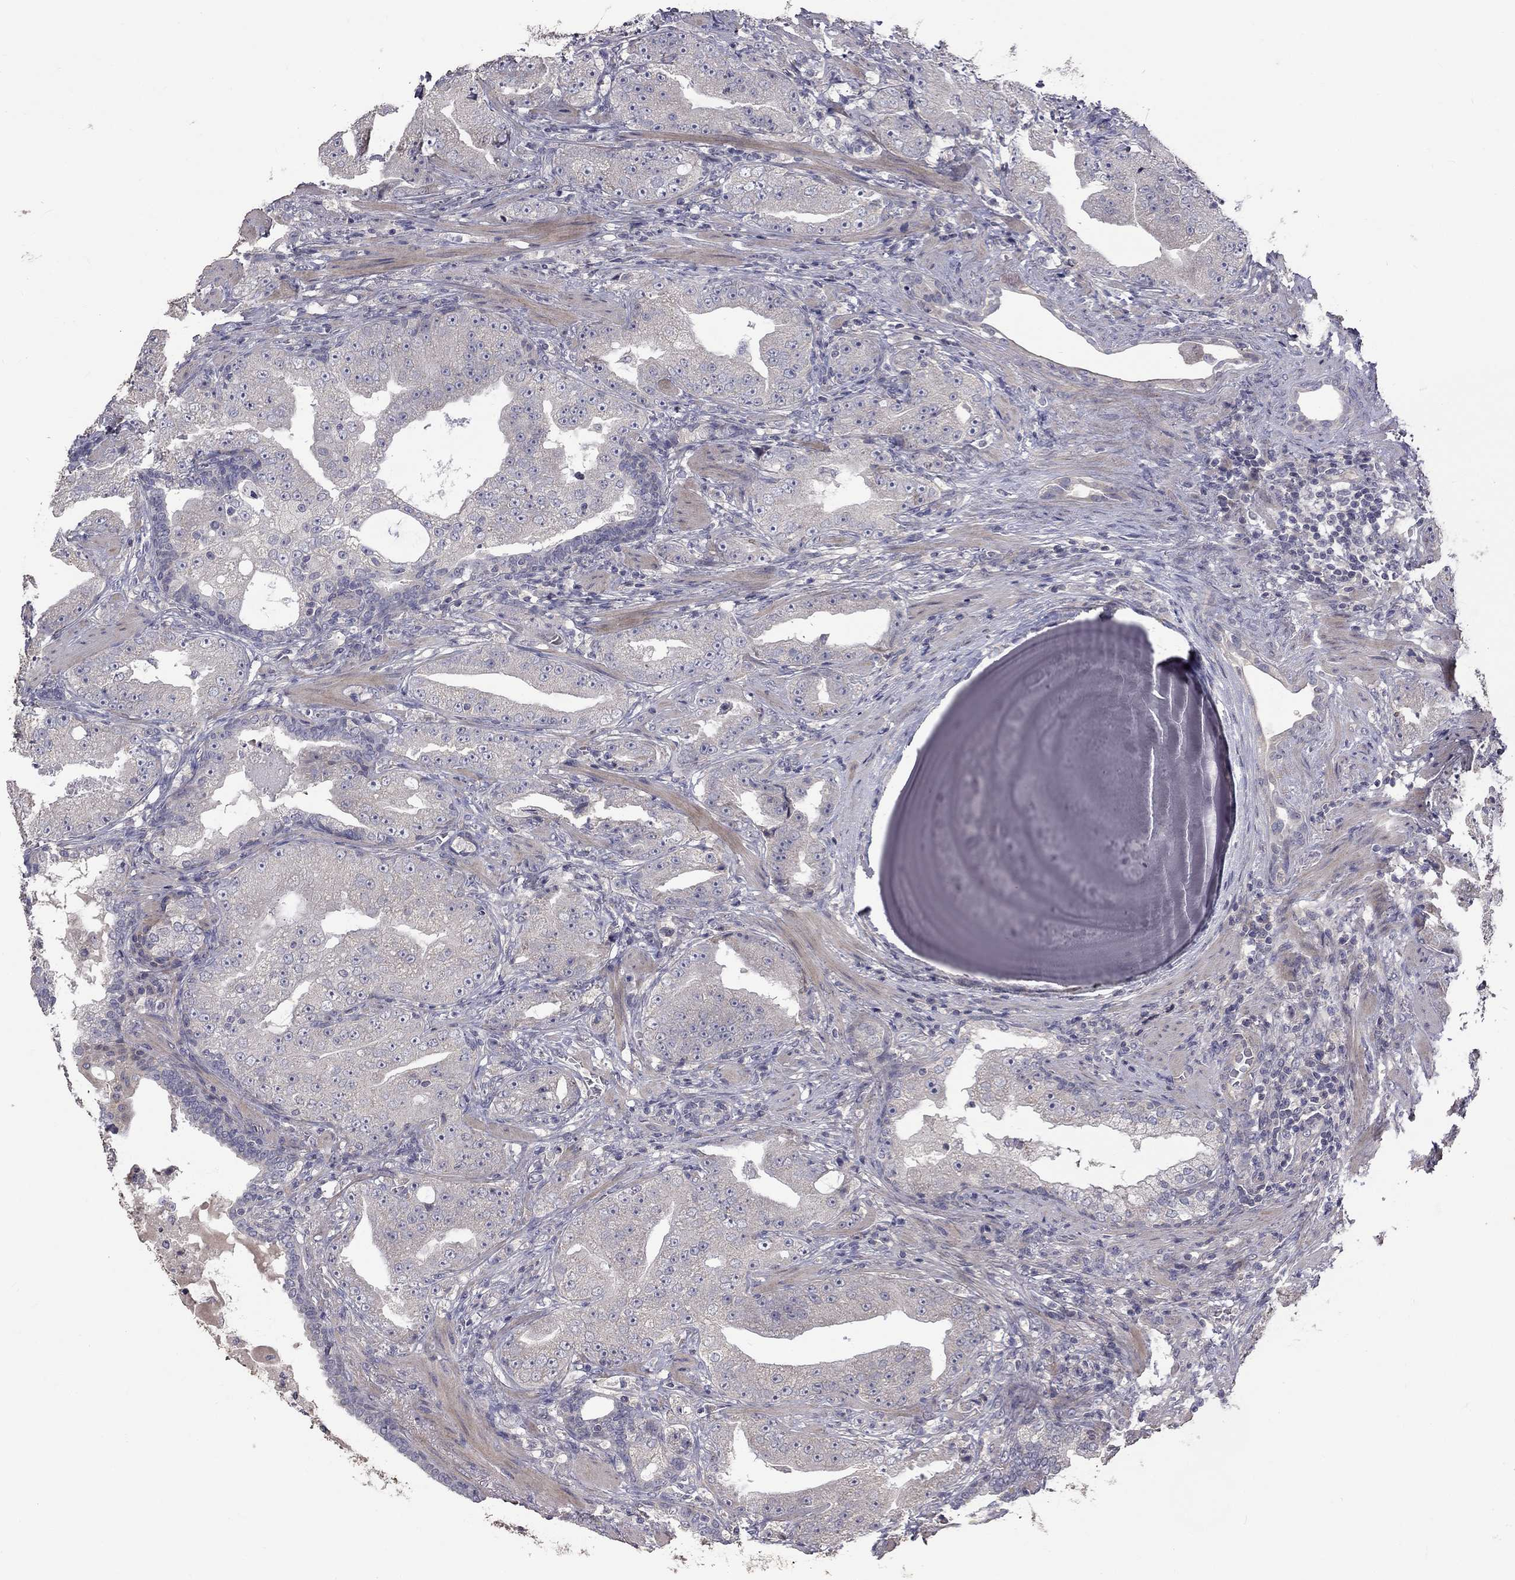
{"staining": {"intensity": "negative", "quantity": "none", "location": "none"}, "tissue": "prostate cancer", "cell_type": "Tumor cells", "image_type": "cancer", "snomed": [{"axis": "morphology", "description": "Adenocarcinoma, Low grade"}, {"axis": "topography", "description": "Prostate"}], "caption": "Tumor cells show no significant positivity in low-grade adenocarcinoma (prostate).", "gene": "SLC39A14", "patient": {"sex": "male", "age": 62}}